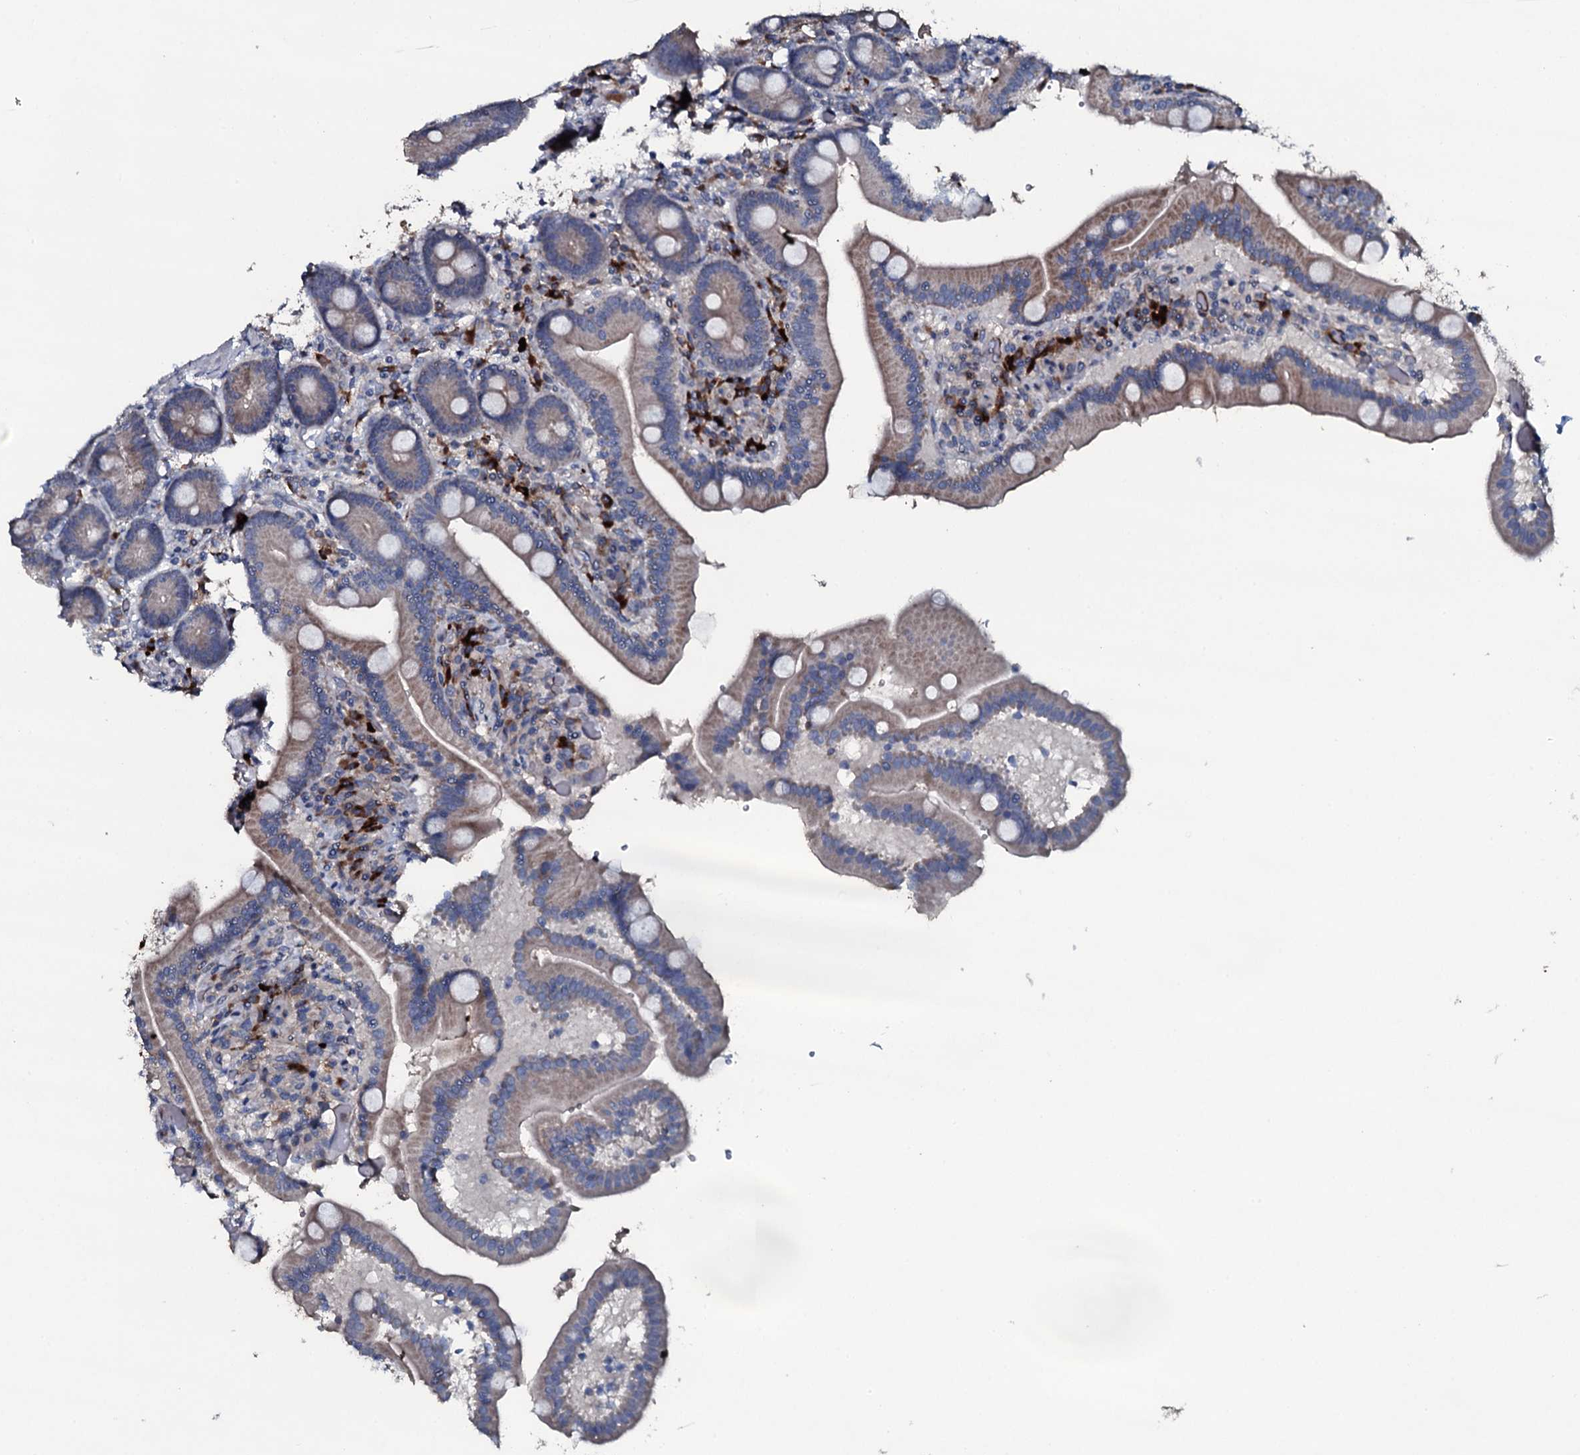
{"staining": {"intensity": "moderate", "quantity": "<25%", "location": "cytoplasmic/membranous"}, "tissue": "duodenum", "cell_type": "Glandular cells", "image_type": "normal", "snomed": [{"axis": "morphology", "description": "Normal tissue, NOS"}, {"axis": "topography", "description": "Duodenum"}], "caption": "Immunohistochemical staining of benign human duodenum reveals low levels of moderate cytoplasmic/membranous positivity in about <25% of glandular cells. The protein of interest is shown in brown color, while the nuclei are stained blue.", "gene": "IL12B", "patient": {"sex": "female", "age": 62}}